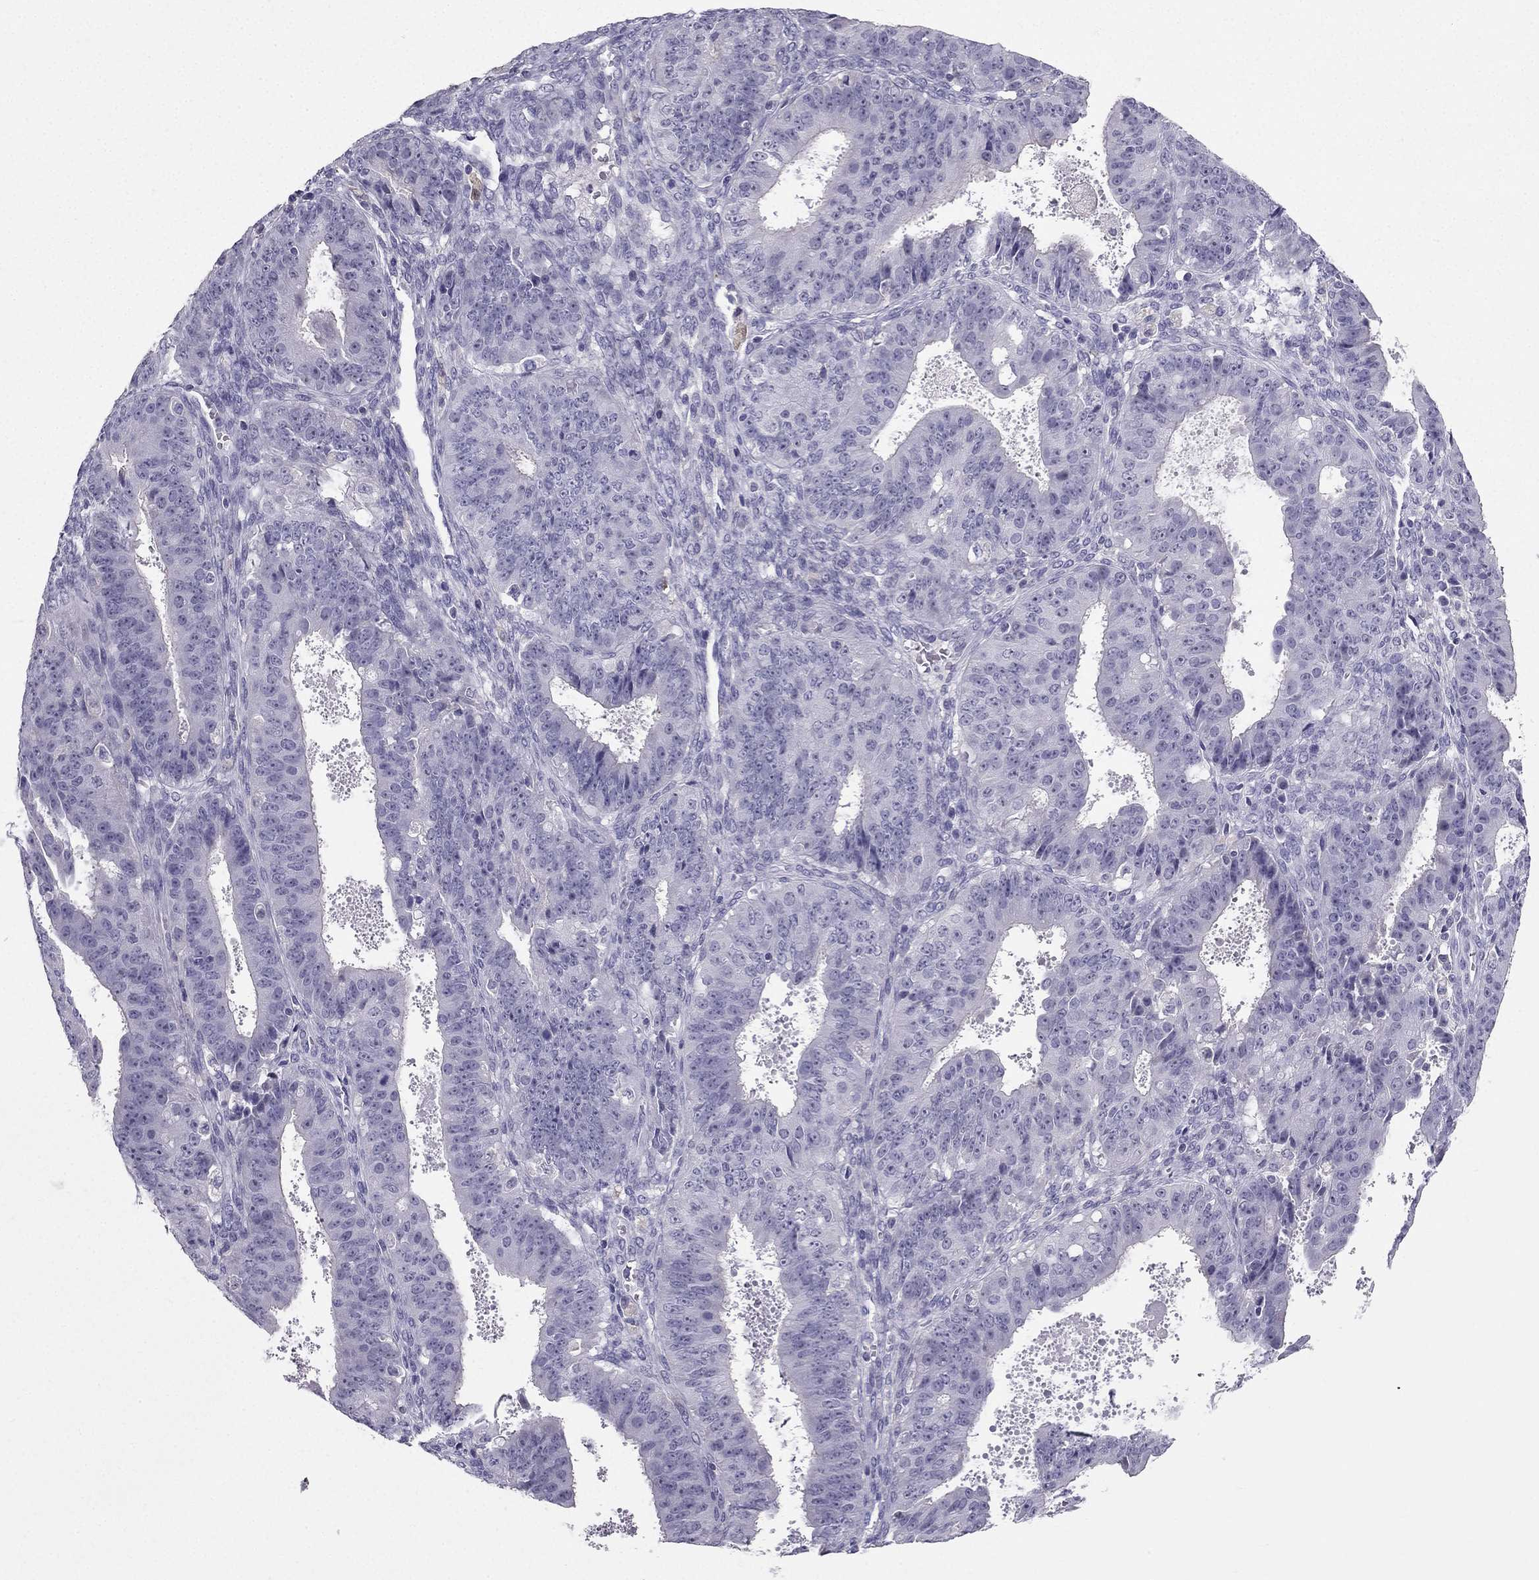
{"staining": {"intensity": "negative", "quantity": "none", "location": "none"}, "tissue": "ovarian cancer", "cell_type": "Tumor cells", "image_type": "cancer", "snomed": [{"axis": "morphology", "description": "Carcinoma, endometroid"}, {"axis": "topography", "description": "Ovary"}], "caption": "Human ovarian endometroid carcinoma stained for a protein using immunohistochemistry displays no positivity in tumor cells.", "gene": "LMTK3", "patient": {"sex": "female", "age": 42}}